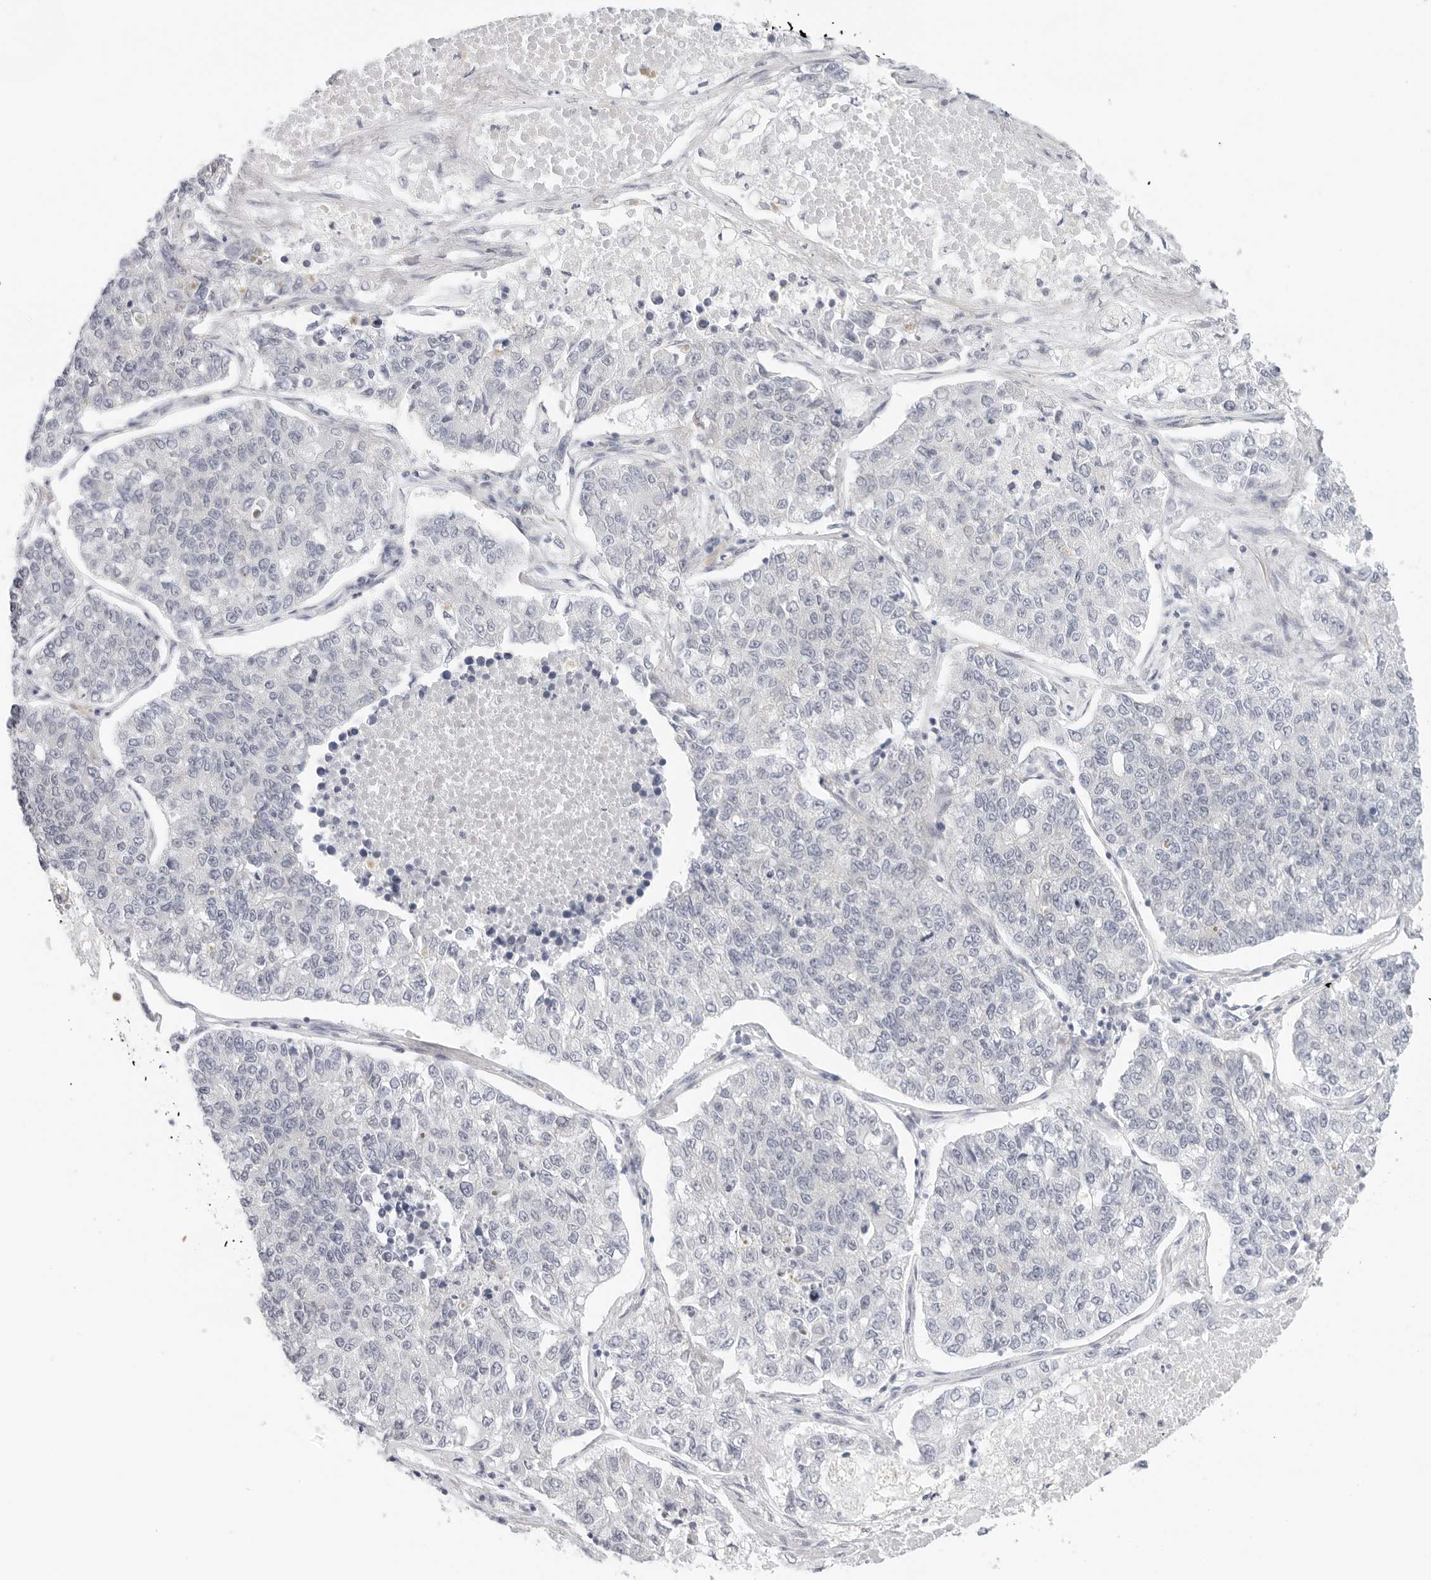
{"staining": {"intensity": "negative", "quantity": "none", "location": "none"}, "tissue": "lung cancer", "cell_type": "Tumor cells", "image_type": "cancer", "snomed": [{"axis": "morphology", "description": "Adenocarcinoma, NOS"}, {"axis": "topography", "description": "Lung"}], "caption": "This histopathology image is of lung cancer (adenocarcinoma) stained with IHC to label a protein in brown with the nuclei are counter-stained blue. There is no staining in tumor cells.", "gene": "RC3H1", "patient": {"sex": "male", "age": 49}}